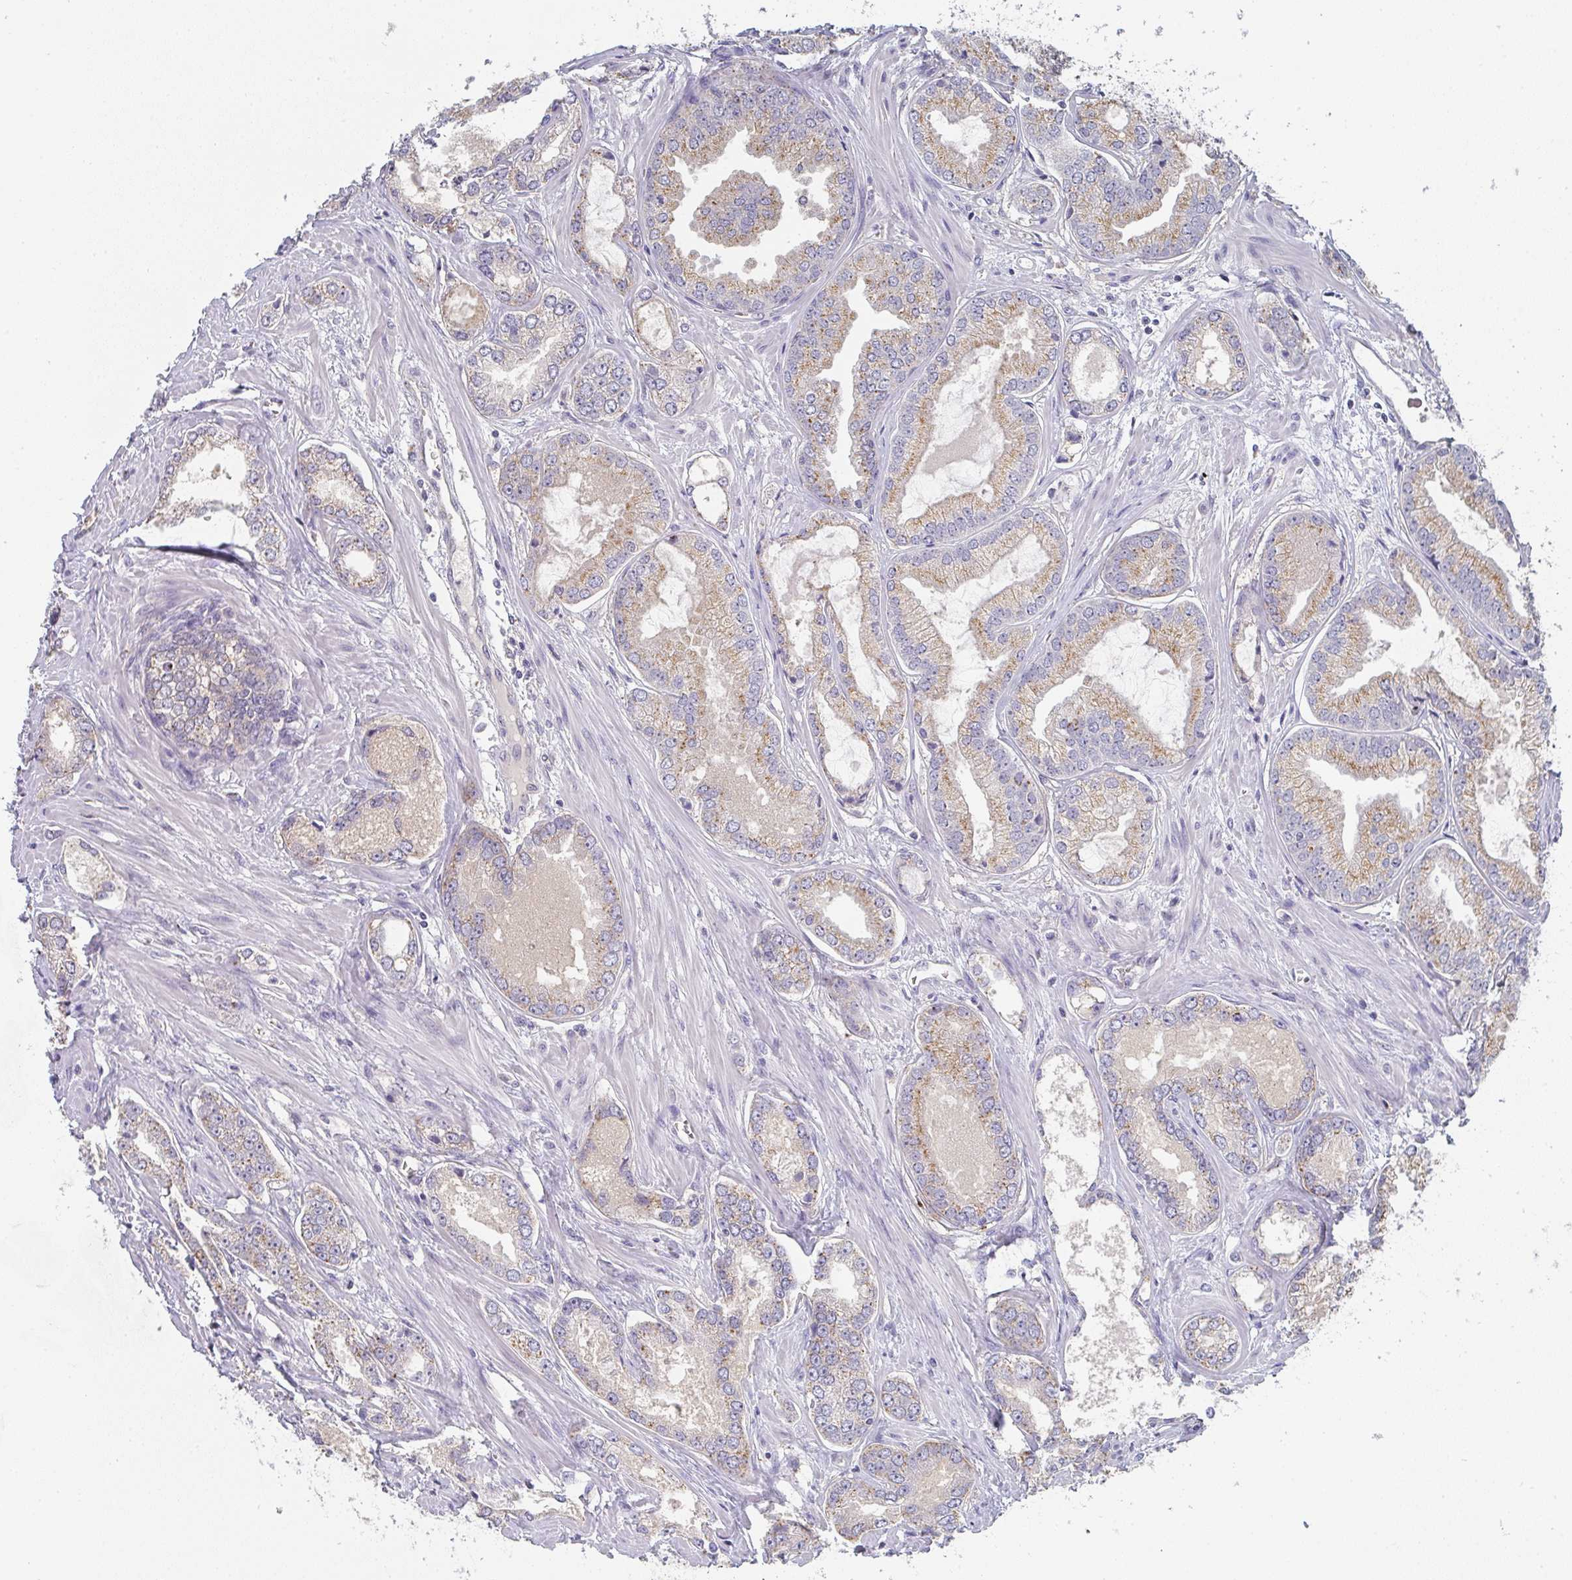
{"staining": {"intensity": "moderate", "quantity": "25%-75%", "location": "cytoplasmic/membranous"}, "tissue": "prostate cancer", "cell_type": "Tumor cells", "image_type": "cancer", "snomed": [{"axis": "morphology", "description": "Adenocarcinoma, Medium grade"}, {"axis": "topography", "description": "Prostate"}], "caption": "Protein analysis of medium-grade adenocarcinoma (prostate) tissue exhibits moderate cytoplasmic/membranous expression in approximately 25%-75% of tumor cells. The protein of interest is stained brown, and the nuclei are stained in blue (DAB IHC with brightfield microscopy, high magnification).", "gene": "CHMP5", "patient": {"sex": "male", "age": 57}}